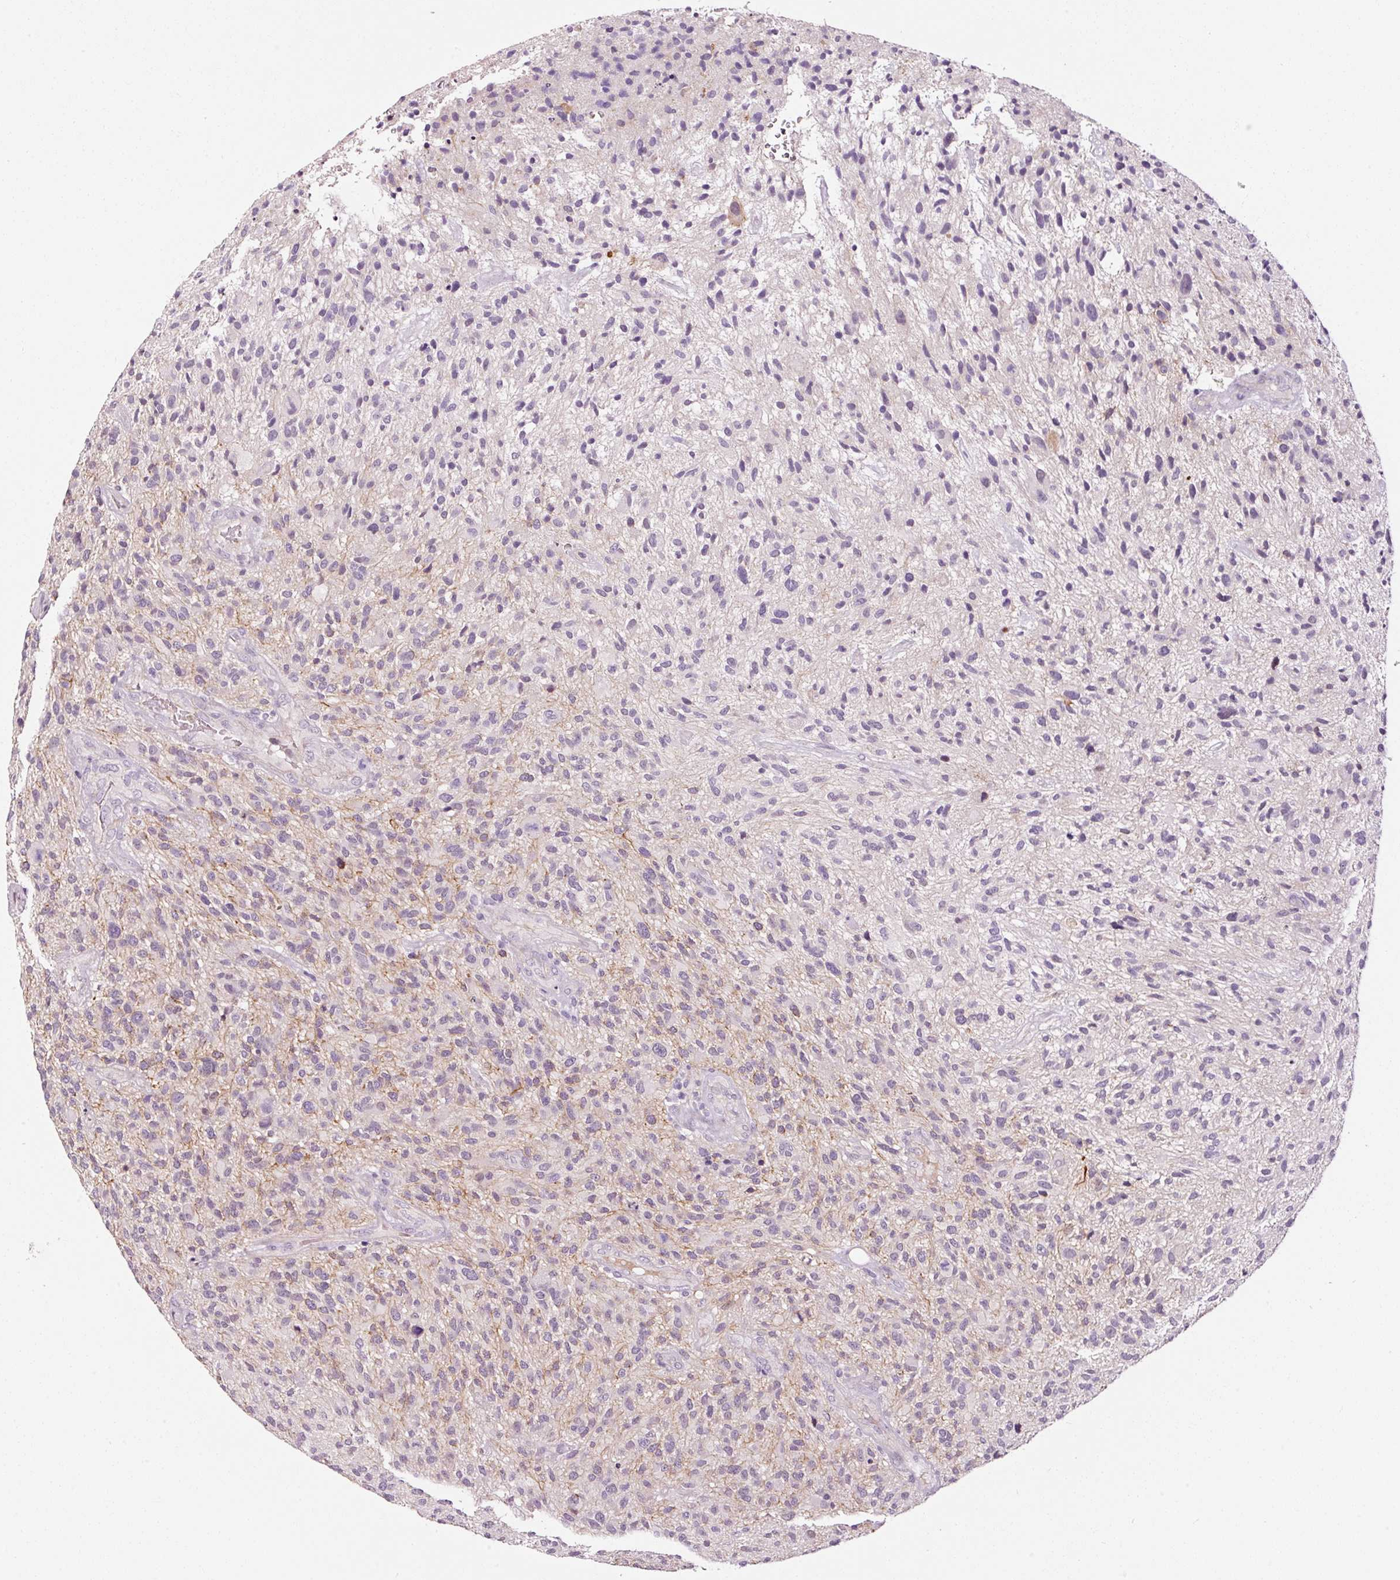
{"staining": {"intensity": "negative", "quantity": "none", "location": "none"}, "tissue": "glioma", "cell_type": "Tumor cells", "image_type": "cancer", "snomed": [{"axis": "morphology", "description": "Glioma, malignant, High grade"}, {"axis": "topography", "description": "Brain"}], "caption": "An IHC micrograph of malignant glioma (high-grade) is shown. There is no staining in tumor cells of malignant glioma (high-grade).", "gene": "ABCB4", "patient": {"sex": "male", "age": 47}}